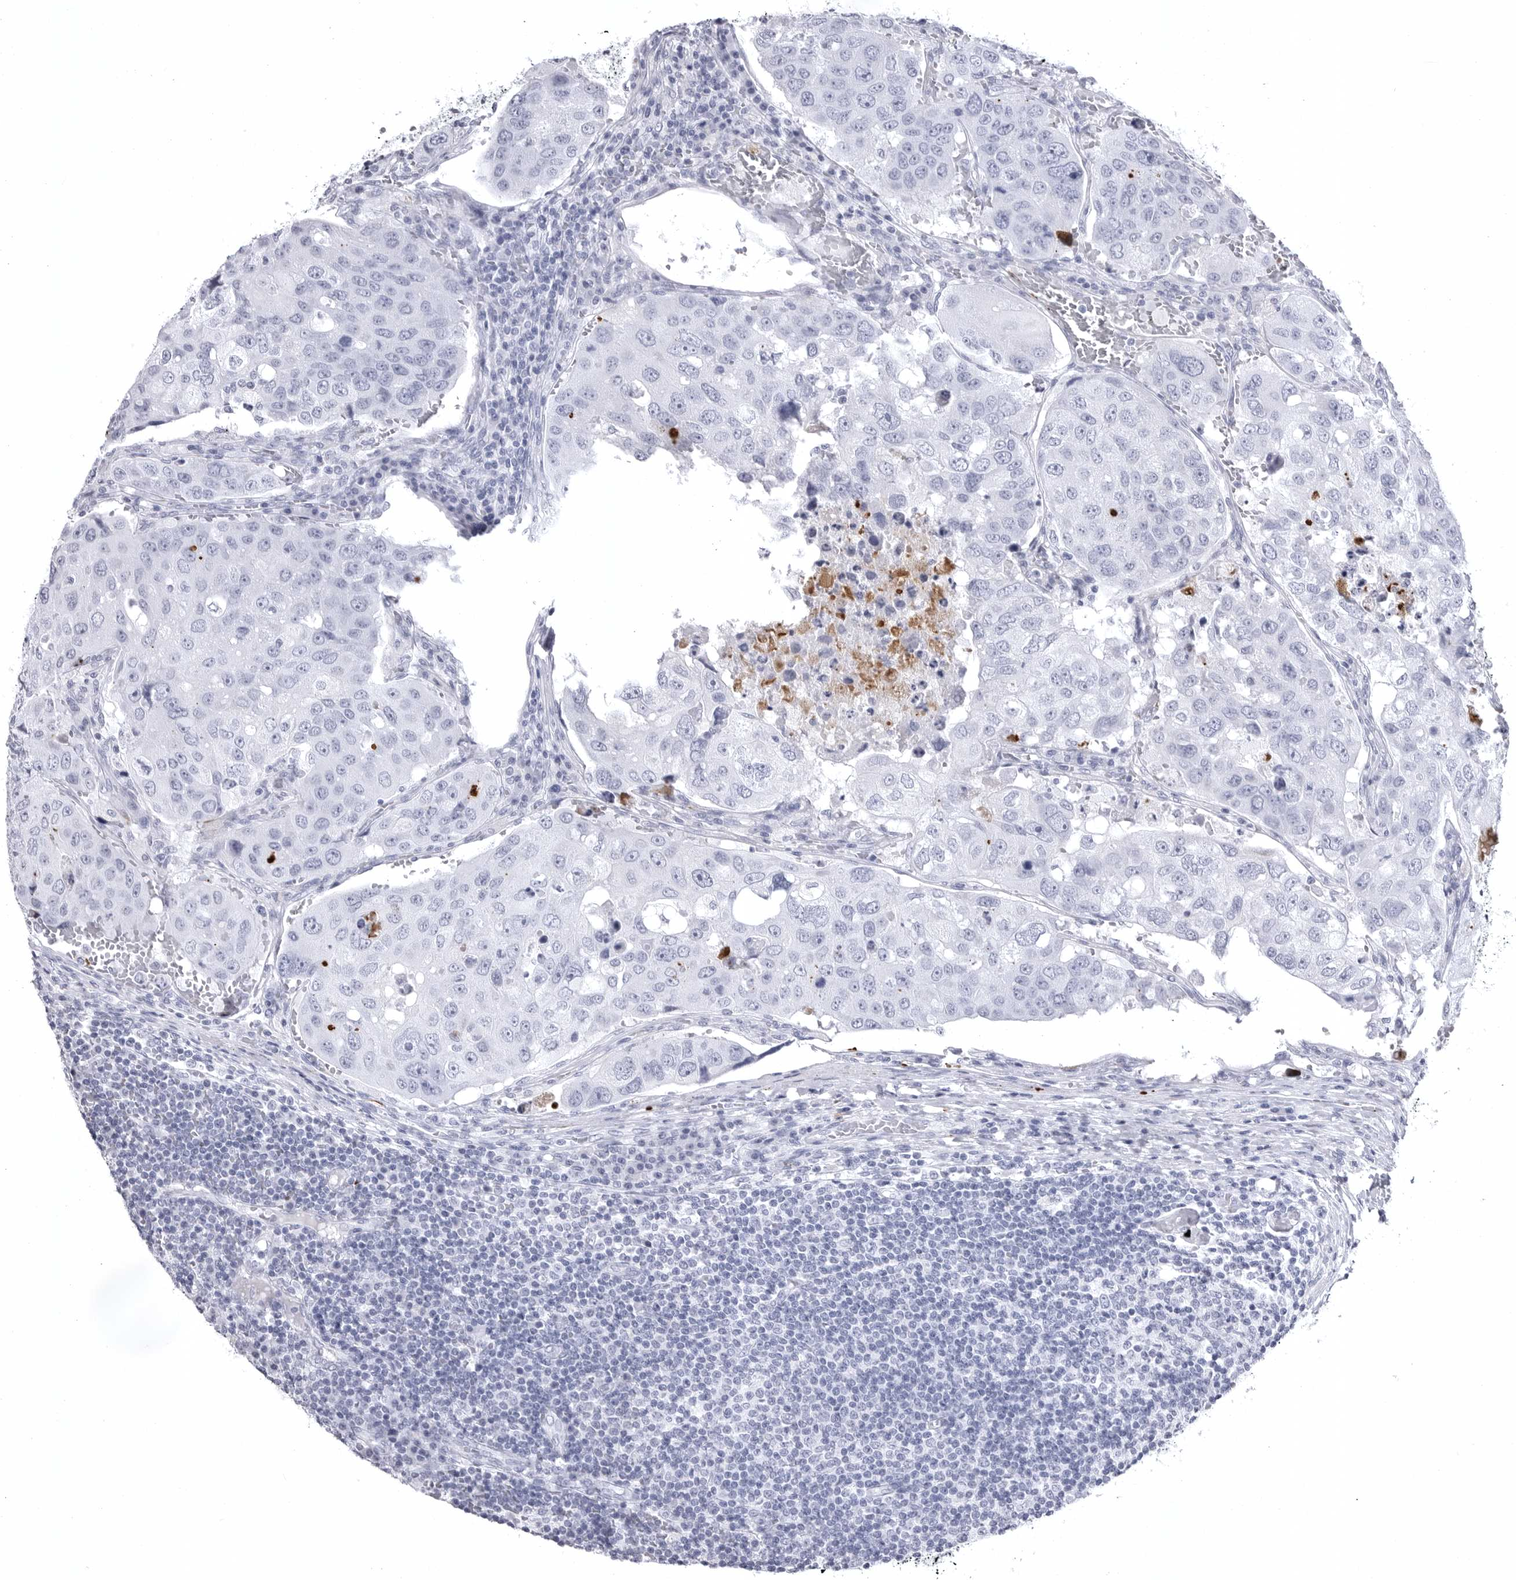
{"staining": {"intensity": "negative", "quantity": "none", "location": "none"}, "tissue": "urothelial cancer", "cell_type": "Tumor cells", "image_type": "cancer", "snomed": [{"axis": "morphology", "description": "Urothelial carcinoma, High grade"}, {"axis": "topography", "description": "Lymph node"}, {"axis": "topography", "description": "Urinary bladder"}], "caption": "The photomicrograph reveals no significant expression in tumor cells of high-grade urothelial carcinoma.", "gene": "COL26A1", "patient": {"sex": "male", "age": 51}}